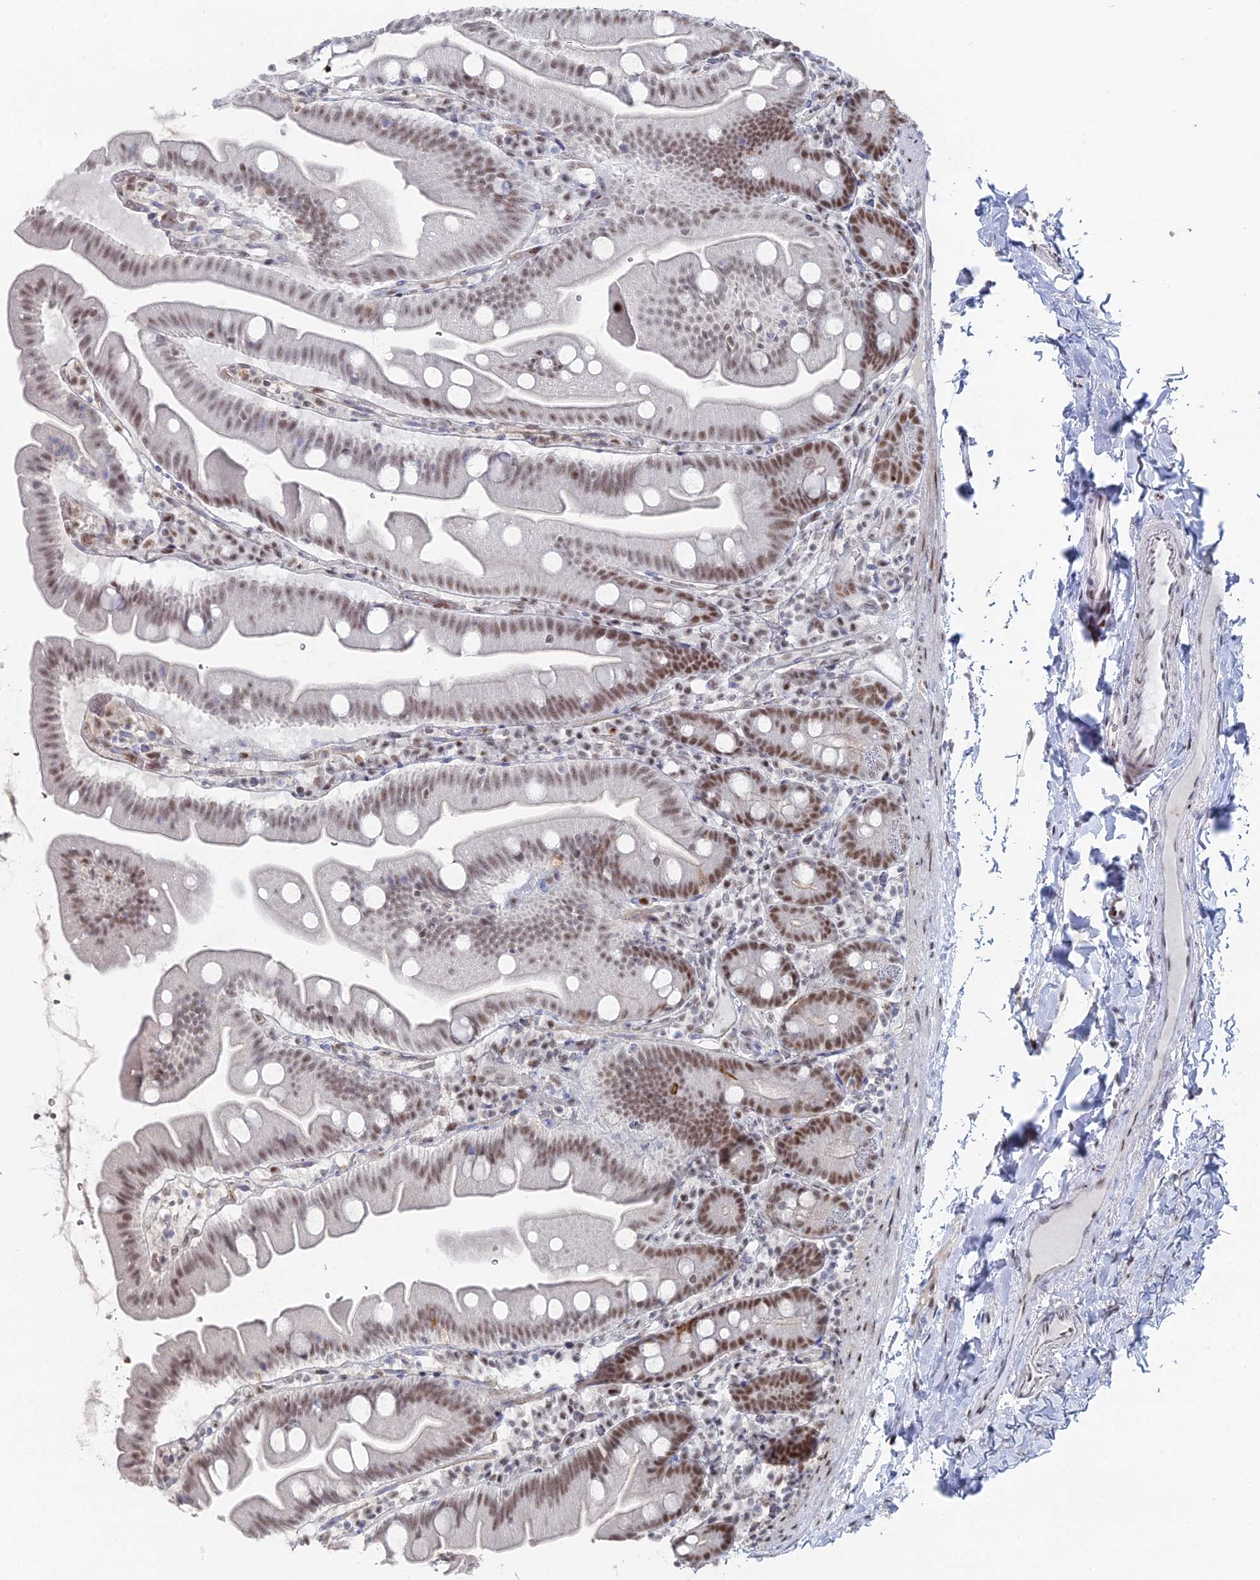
{"staining": {"intensity": "moderate", "quantity": ">75%", "location": "nuclear"}, "tissue": "small intestine", "cell_type": "Glandular cells", "image_type": "normal", "snomed": [{"axis": "morphology", "description": "Normal tissue, NOS"}, {"axis": "topography", "description": "Small intestine"}], "caption": "DAB immunohistochemical staining of normal human small intestine displays moderate nuclear protein staining in about >75% of glandular cells.", "gene": "GSC2", "patient": {"sex": "female", "age": 68}}